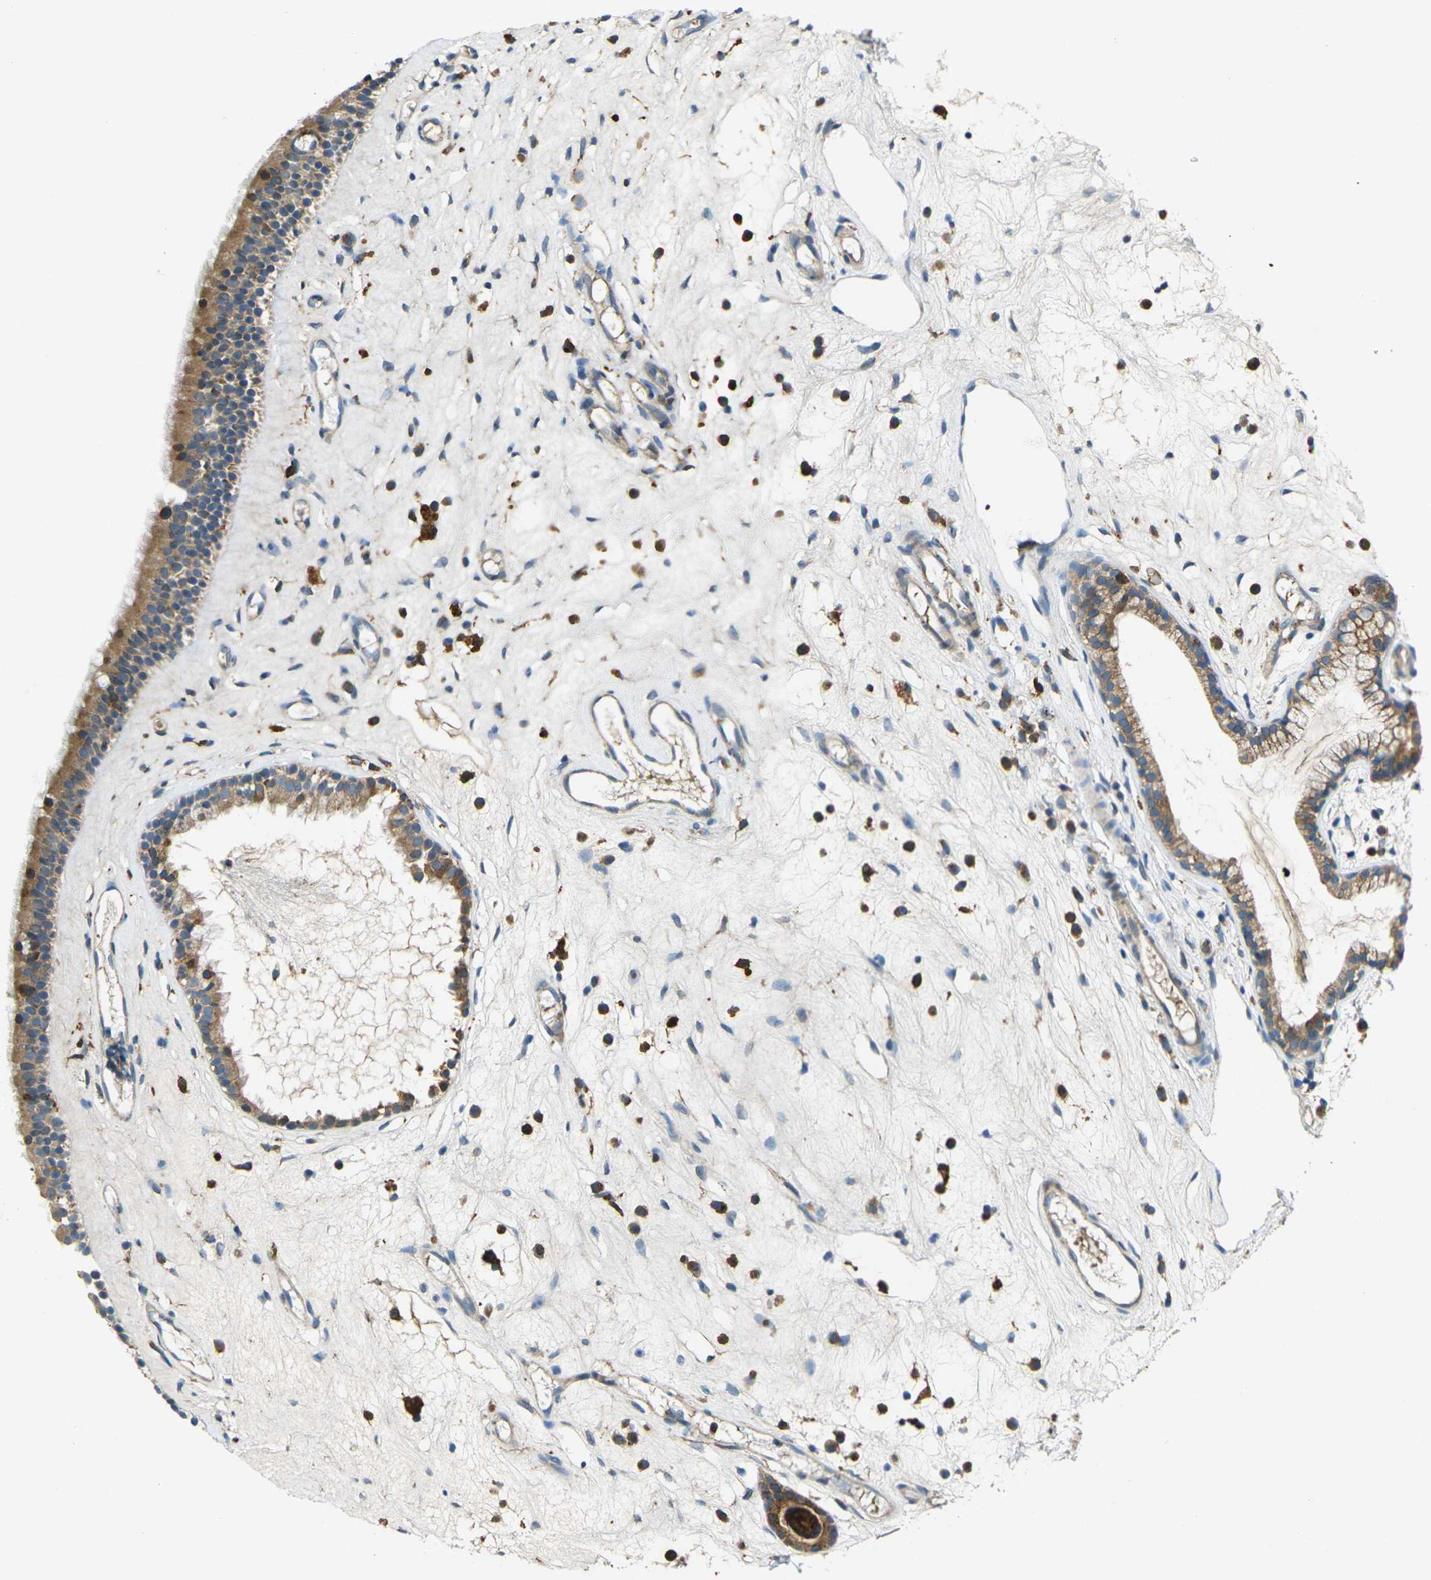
{"staining": {"intensity": "moderate", "quantity": ">75%", "location": "cytoplasmic/membranous"}, "tissue": "nasopharynx", "cell_type": "Respiratory epithelial cells", "image_type": "normal", "snomed": [{"axis": "morphology", "description": "Normal tissue, NOS"}, {"axis": "morphology", "description": "Inflammation, NOS"}, {"axis": "topography", "description": "Nasopharynx"}], "caption": "Immunohistochemical staining of normal nasopharynx demonstrates moderate cytoplasmic/membranous protein staining in approximately >75% of respiratory epithelial cells.", "gene": "FZD1", "patient": {"sex": "male", "age": 29}}